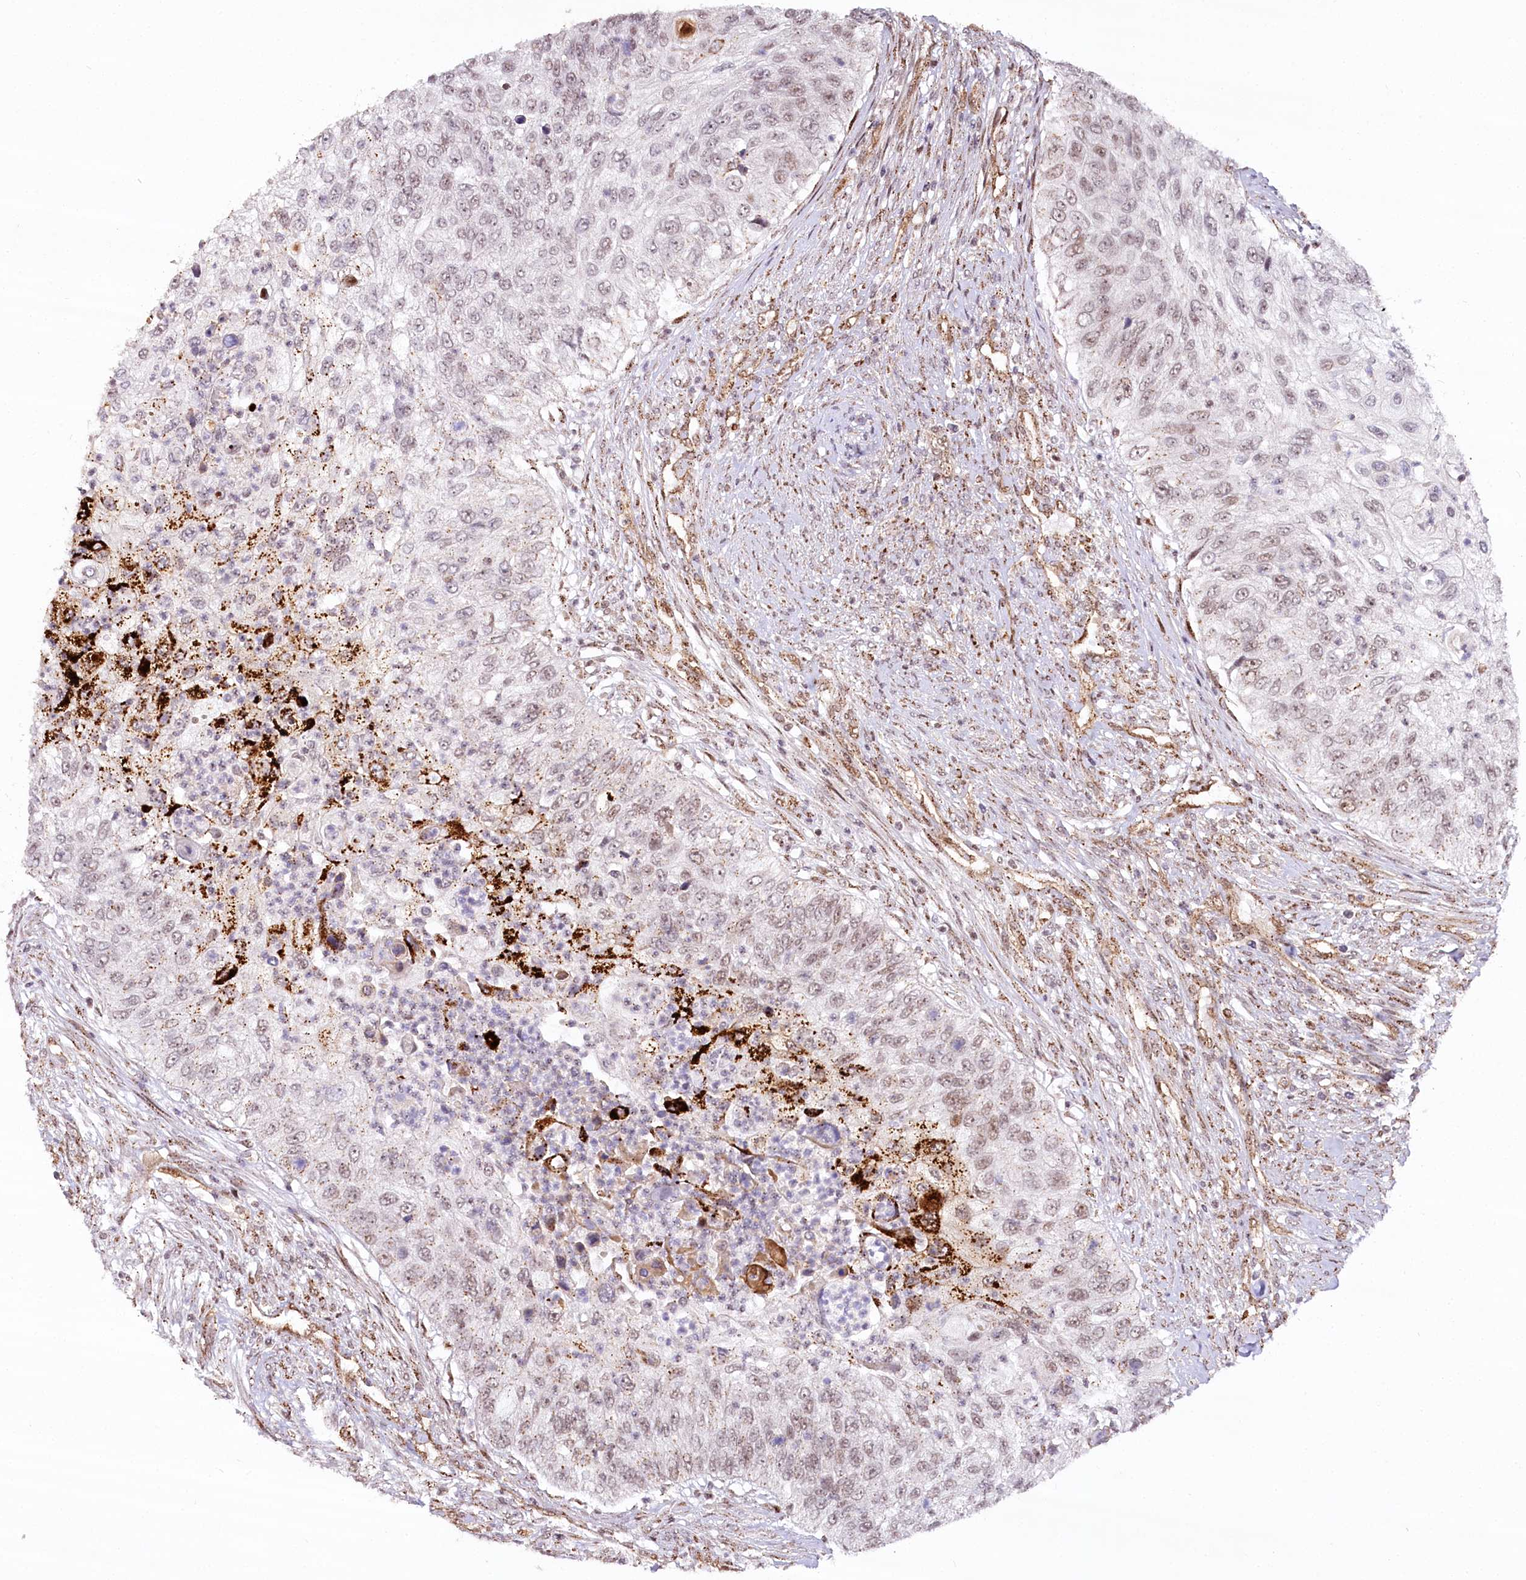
{"staining": {"intensity": "weak", "quantity": "<25%", "location": "nuclear"}, "tissue": "urothelial cancer", "cell_type": "Tumor cells", "image_type": "cancer", "snomed": [{"axis": "morphology", "description": "Urothelial carcinoma, High grade"}, {"axis": "topography", "description": "Urinary bladder"}], "caption": "Tumor cells show no significant protein positivity in urothelial carcinoma (high-grade).", "gene": "COPG1", "patient": {"sex": "female", "age": 60}}